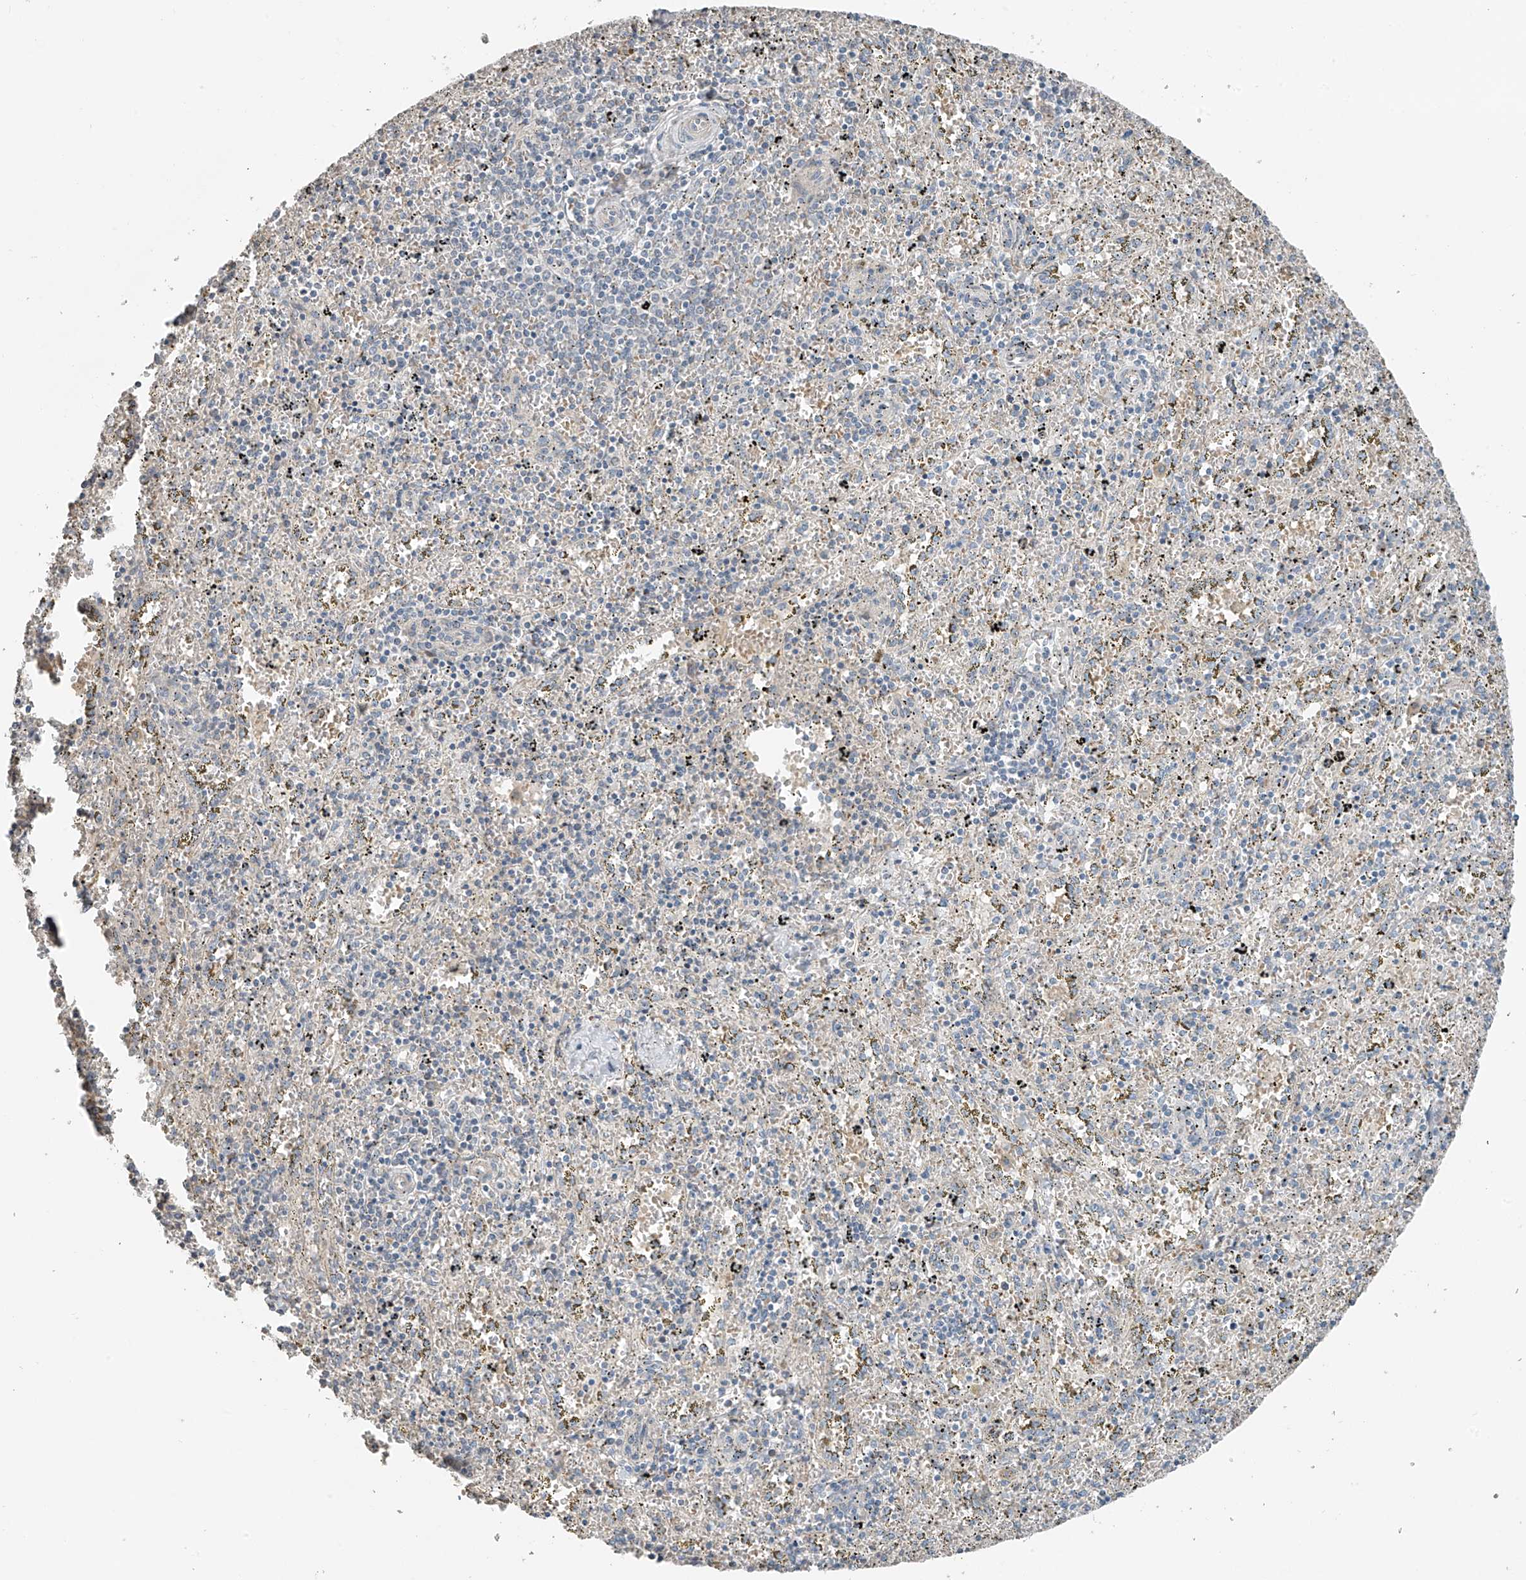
{"staining": {"intensity": "negative", "quantity": "none", "location": "none"}, "tissue": "spleen", "cell_type": "Cells in red pulp", "image_type": "normal", "snomed": [{"axis": "morphology", "description": "Normal tissue, NOS"}, {"axis": "topography", "description": "Spleen"}], "caption": "High power microscopy histopathology image of an IHC photomicrograph of benign spleen, revealing no significant positivity in cells in red pulp. Brightfield microscopy of immunohistochemistry stained with DAB (3,3'-diaminobenzidine) (brown) and hematoxylin (blue), captured at high magnification.", "gene": "HOXA11", "patient": {"sex": "male", "age": 11}}